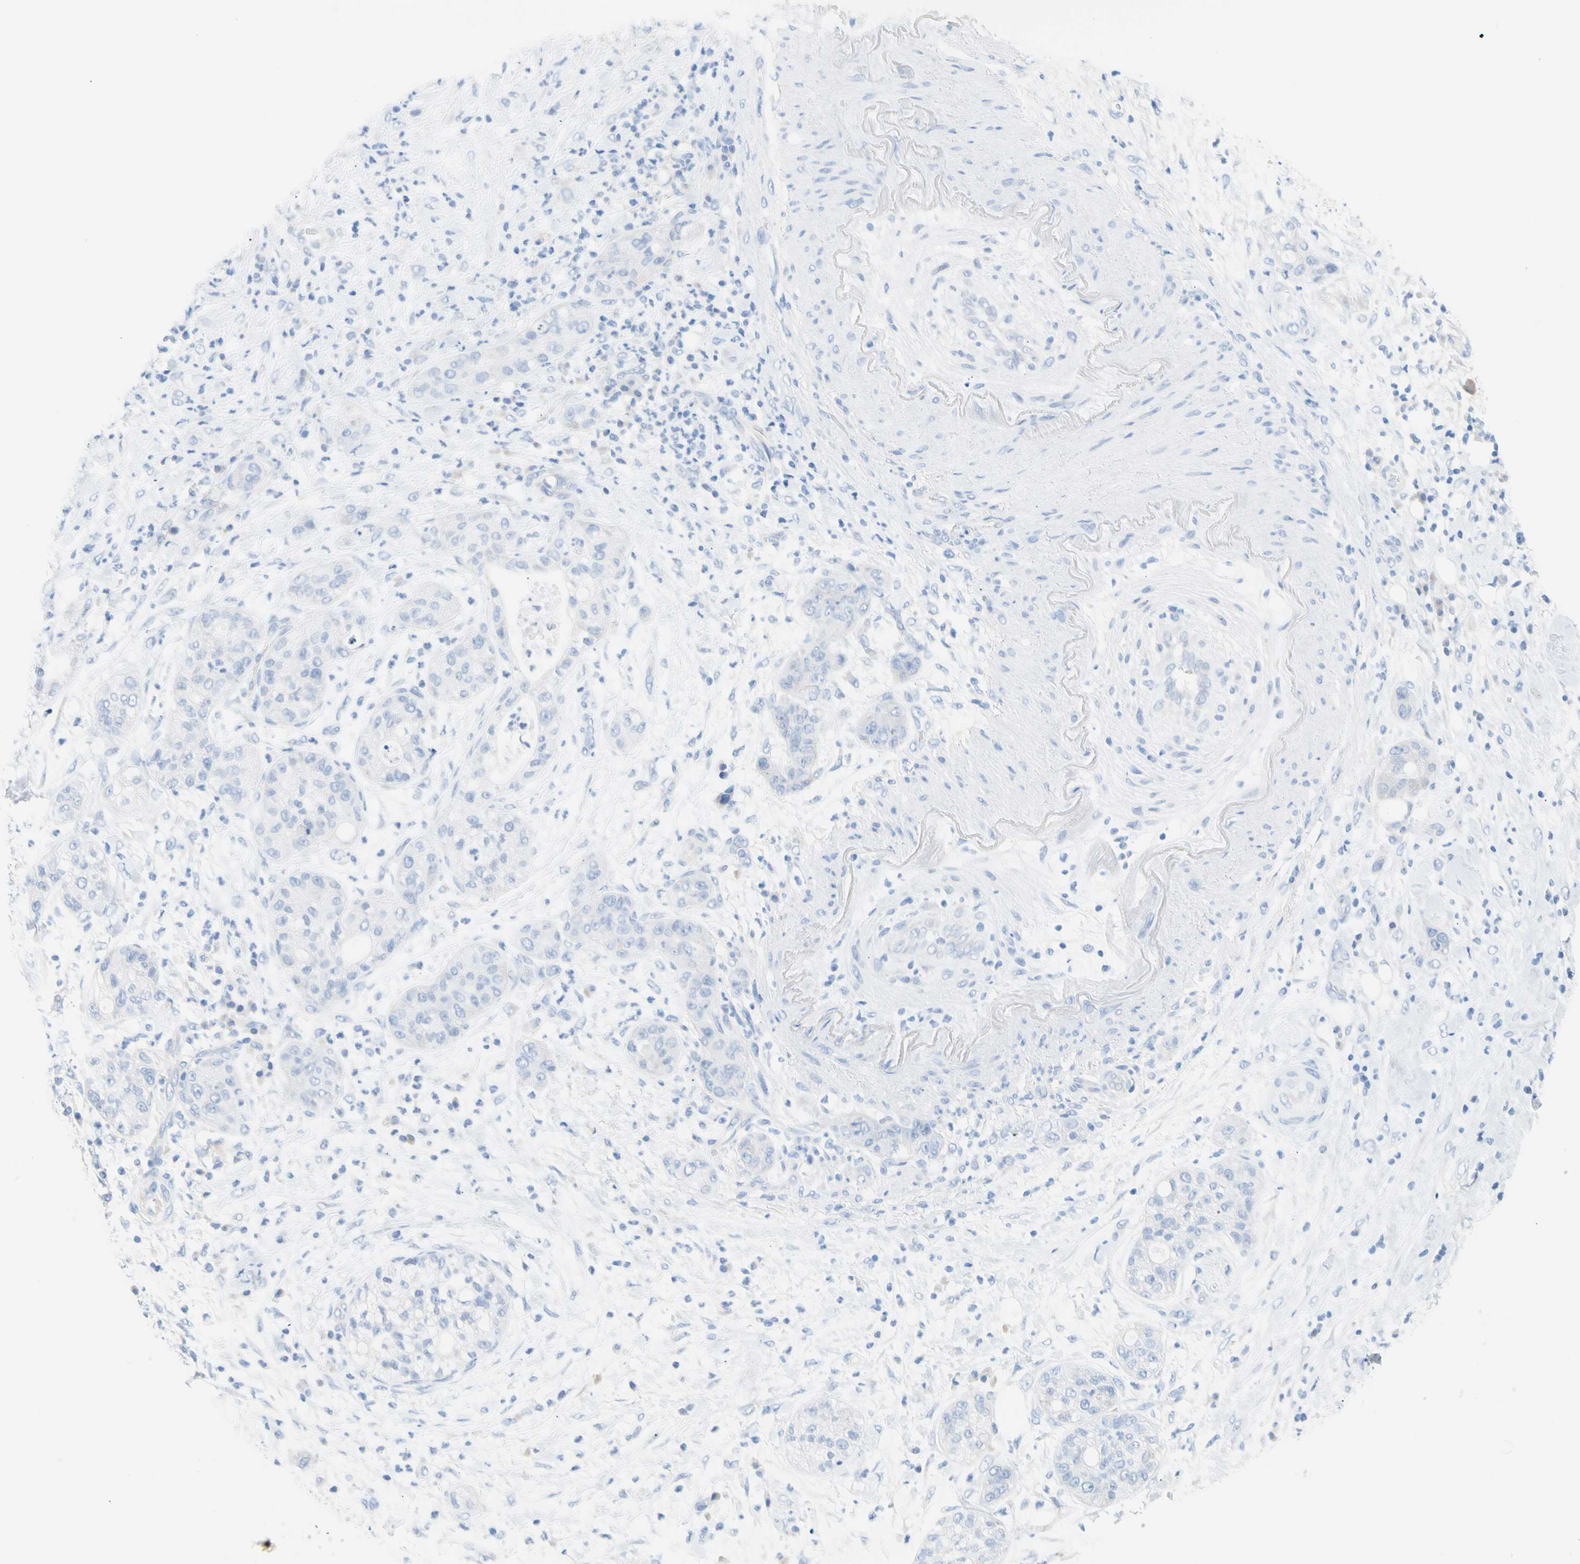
{"staining": {"intensity": "negative", "quantity": "none", "location": "none"}, "tissue": "pancreatic cancer", "cell_type": "Tumor cells", "image_type": "cancer", "snomed": [{"axis": "morphology", "description": "Adenocarcinoma, NOS"}, {"axis": "topography", "description": "Pancreas"}], "caption": "This is an immunohistochemistry (IHC) micrograph of human pancreatic adenocarcinoma. There is no expression in tumor cells.", "gene": "CEL", "patient": {"sex": "female", "age": 78}}